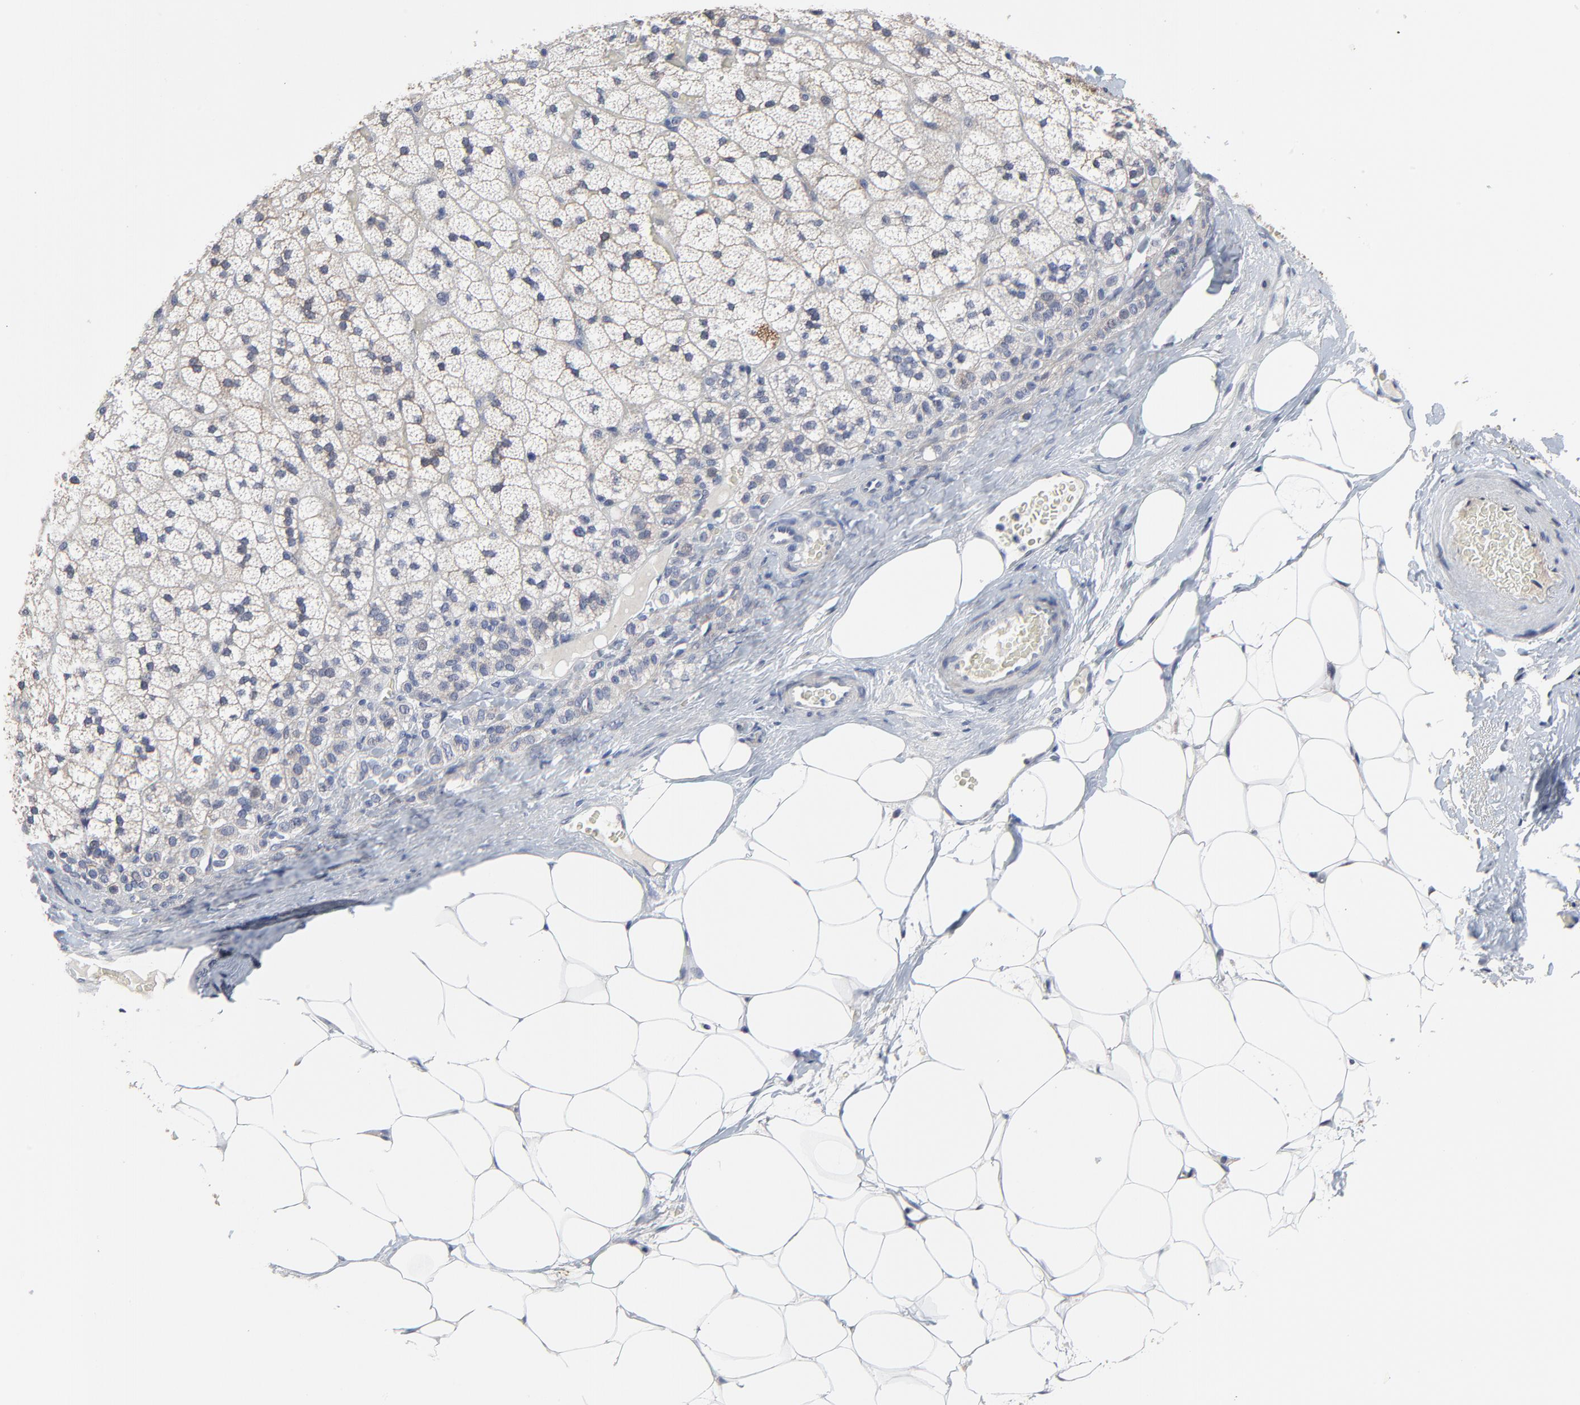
{"staining": {"intensity": "negative", "quantity": "none", "location": "none"}, "tissue": "adrenal gland", "cell_type": "Glandular cells", "image_type": "normal", "snomed": [{"axis": "morphology", "description": "Normal tissue, NOS"}, {"axis": "topography", "description": "Adrenal gland"}], "caption": "Glandular cells are negative for protein expression in benign human adrenal gland.", "gene": "NLGN3", "patient": {"sex": "male", "age": 35}}